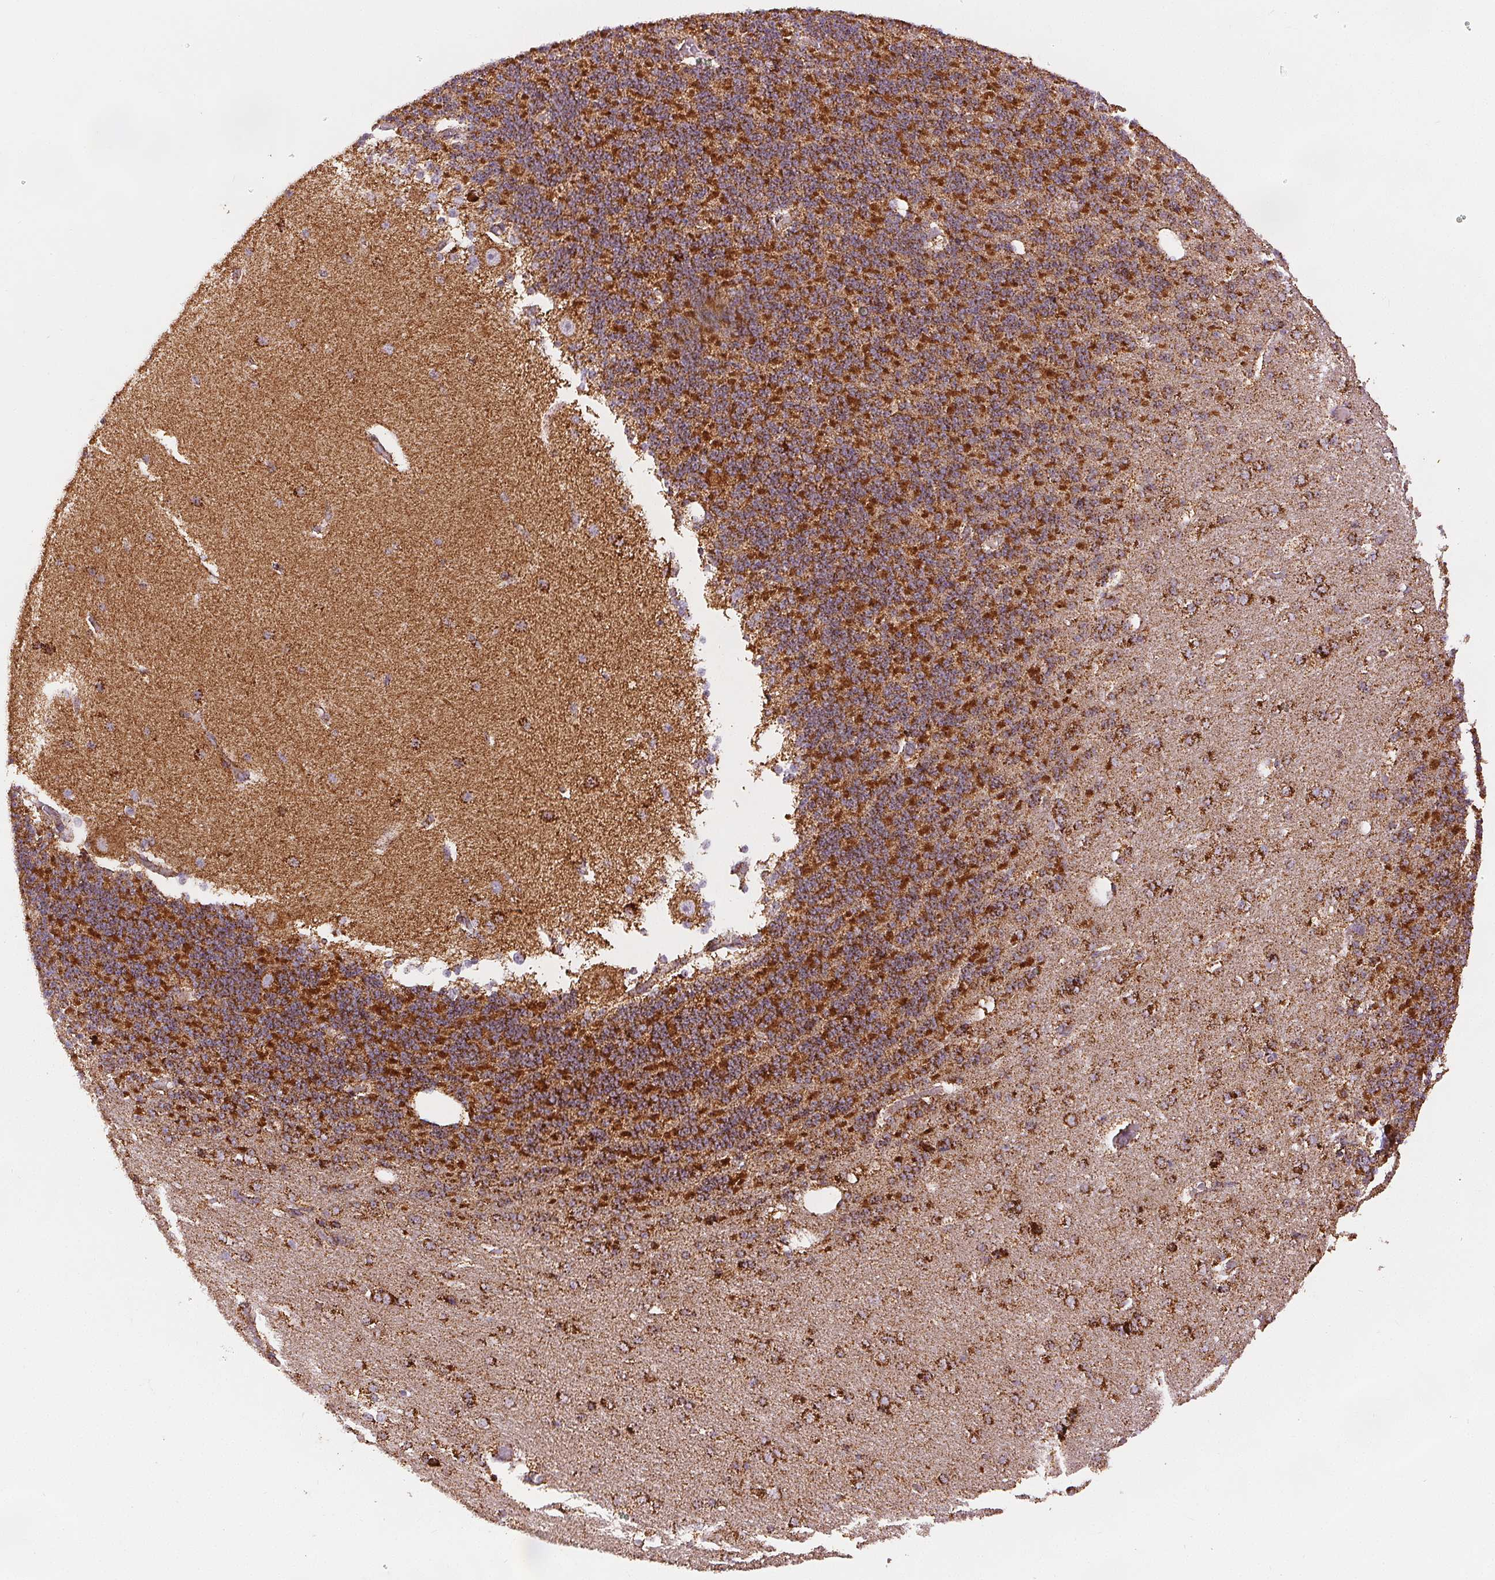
{"staining": {"intensity": "strong", "quantity": "25%-75%", "location": "cytoplasmic/membranous"}, "tissue": "cerebellum", "cell_type": "Cells in granular layer", "image_type": "normal", "snomed": [{"axis": "morphology", "description": "Normal tissue, NOS"}, {"axis": "topography", "description": "Cerebellum"}], "caption": "Protein staining of benign cerebellum exhibits strong cytoplasmic/membranous staining in approximately 25%-75% of cells in granular layer. (DAB = brown stain, brightfield microscopy at high magnification).", "gene": "SDHB", "patient": {"sex": "female", "age": 54}}